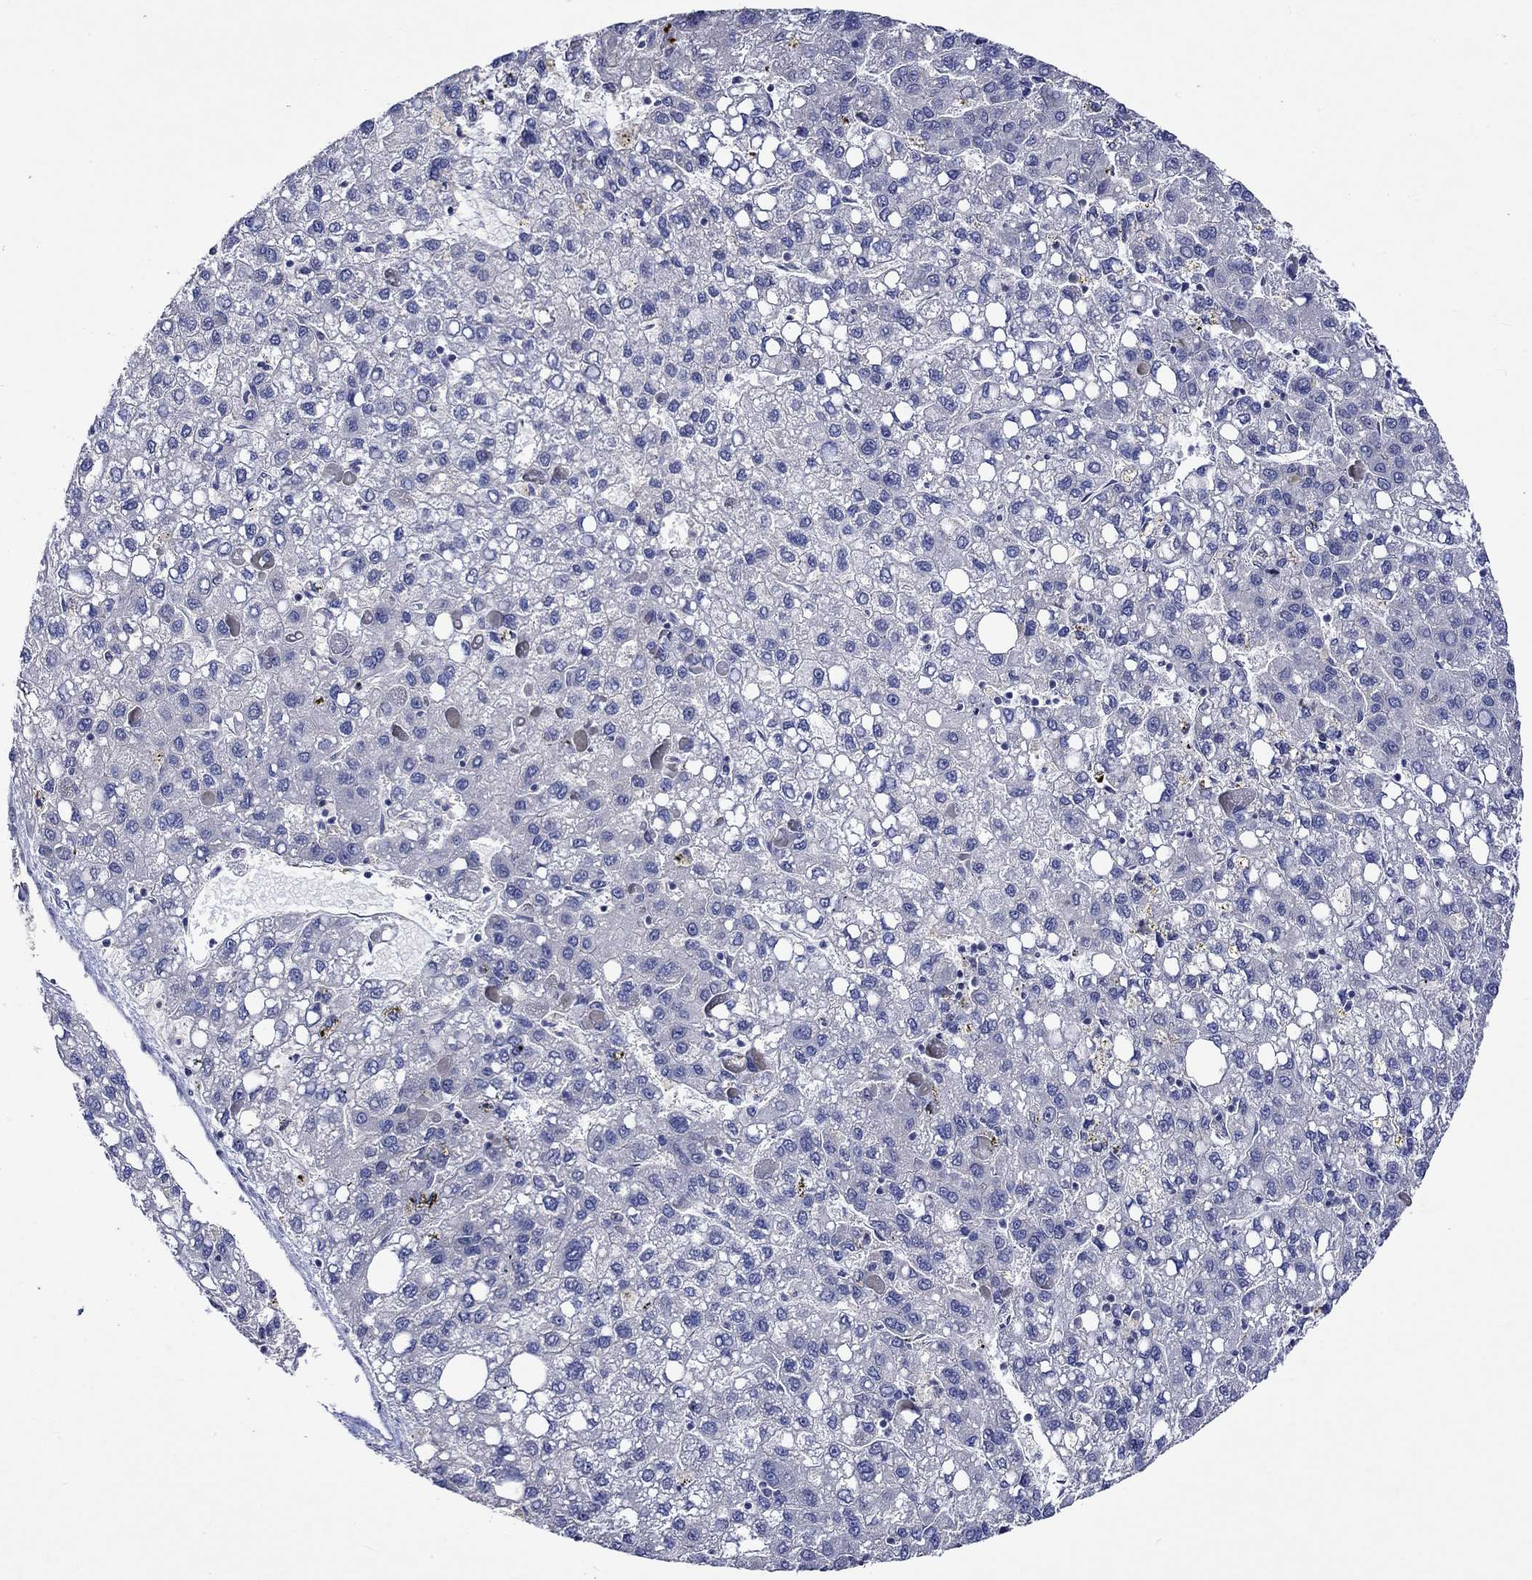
{"staining": {"intensity": "negative", "quantity": "none", "location": "none"}, "tissue": "liver cancer", "cell_type": "Tumor cells", "image_type": "cancer", "snomed": [{"axis": "morphology", "description": "Carcinoma, Hepatocellular, NOS"}, {"axis": "topography", "description": "Liver"}], "caption": "The histopathology image reveals no staining of tumor cells in liver cancer (hepatocellular carcinoma).", "gene": "DDX3Y", "patient": {"sex": "female", "age": 82}}